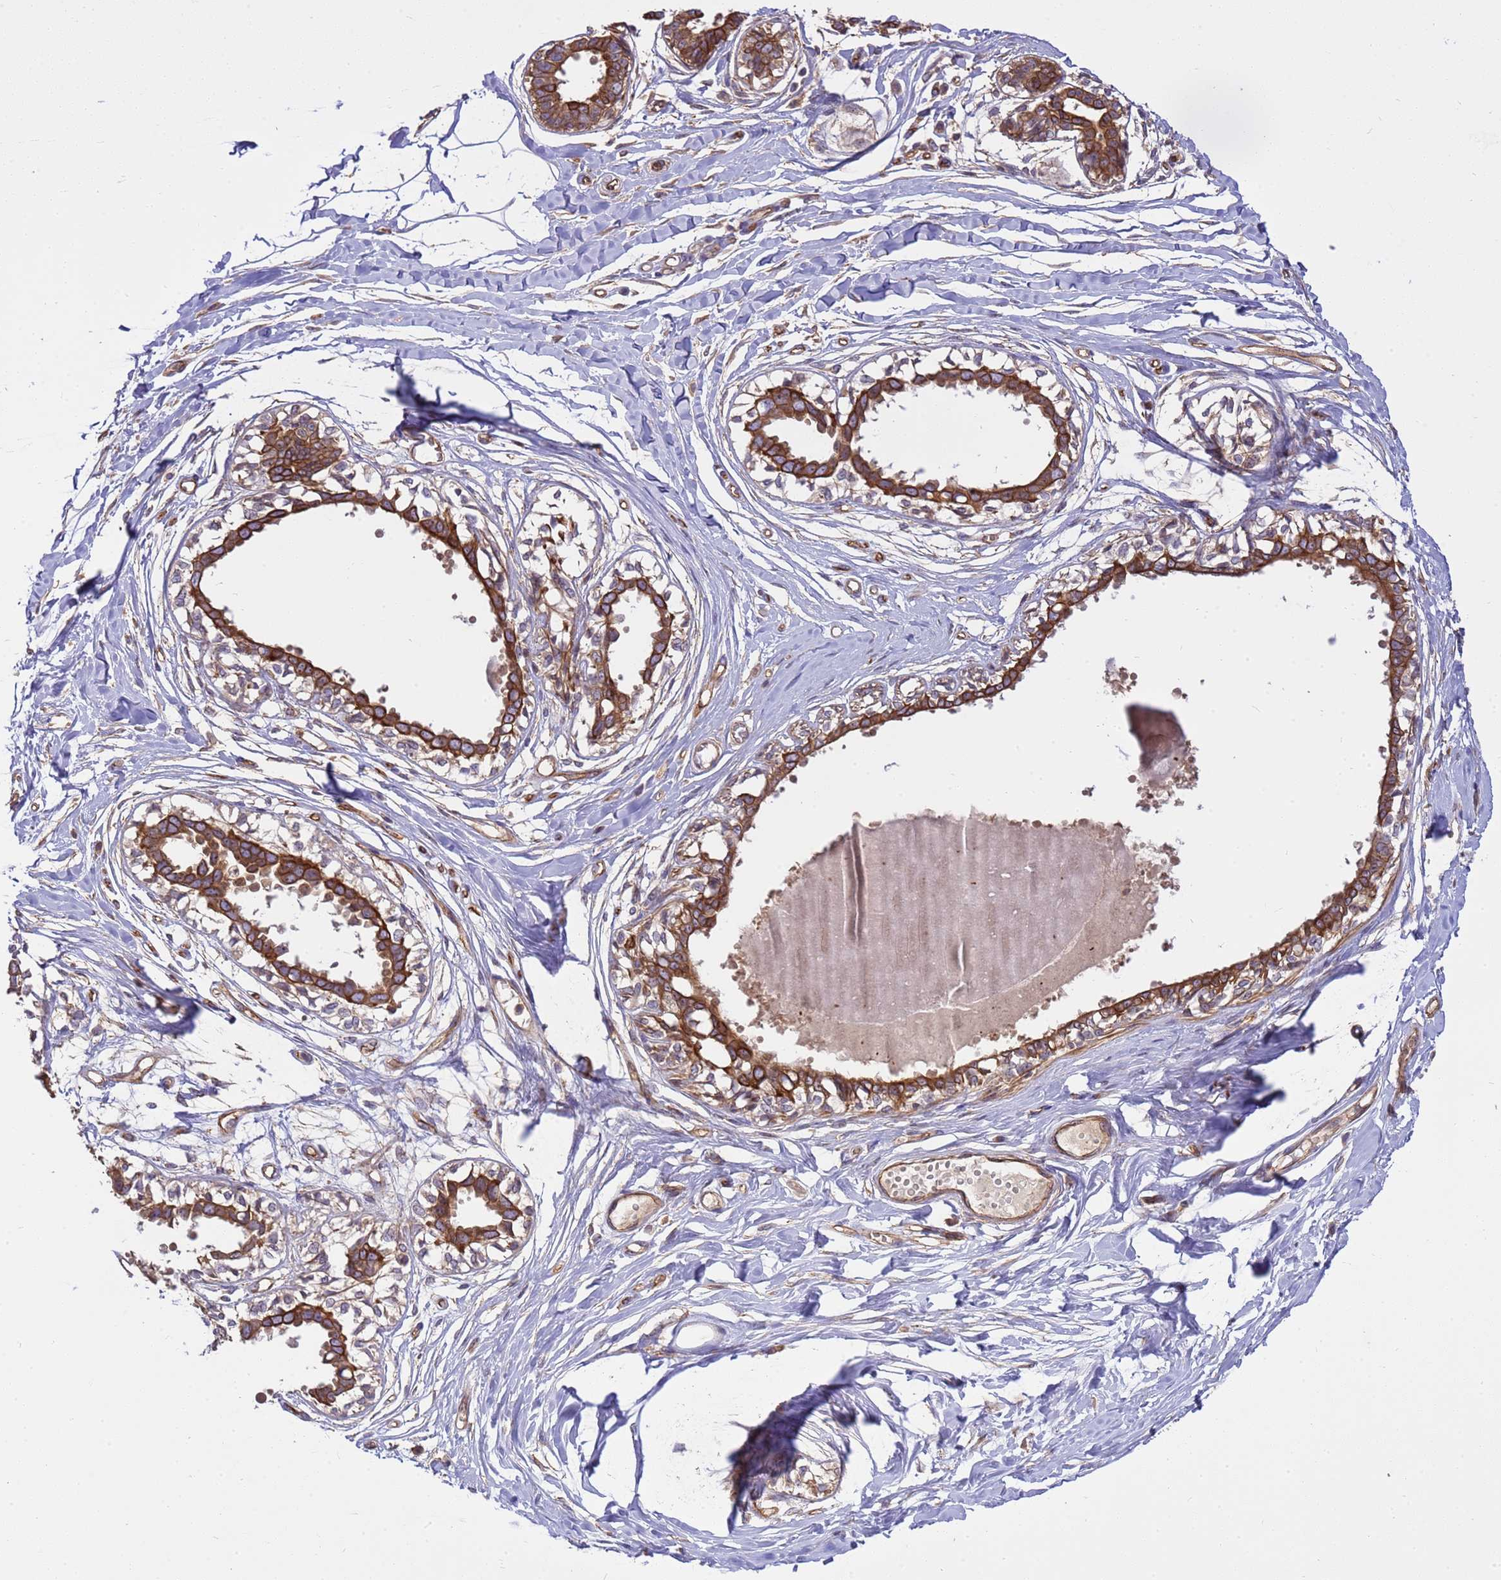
{"staining": {"intensity": "negative", "quantity": "none", "location": "none"}, "tissue": "breast", "cell_type": "Adipocytes", "image_type": "normal", "snomed": [{"axis": "morphology", "description": "Normal tissue, NOS"}, {"axis": "topography", "description": "Breast"}], "caption": "A high-resolution photomicrograph shows immunohistochemistry (IHC) staining of benign breast, which exhibits no significant positivity in adipocytes.", "gene": "SMCO3", "patient": {"sex": "female", "age": 45}}